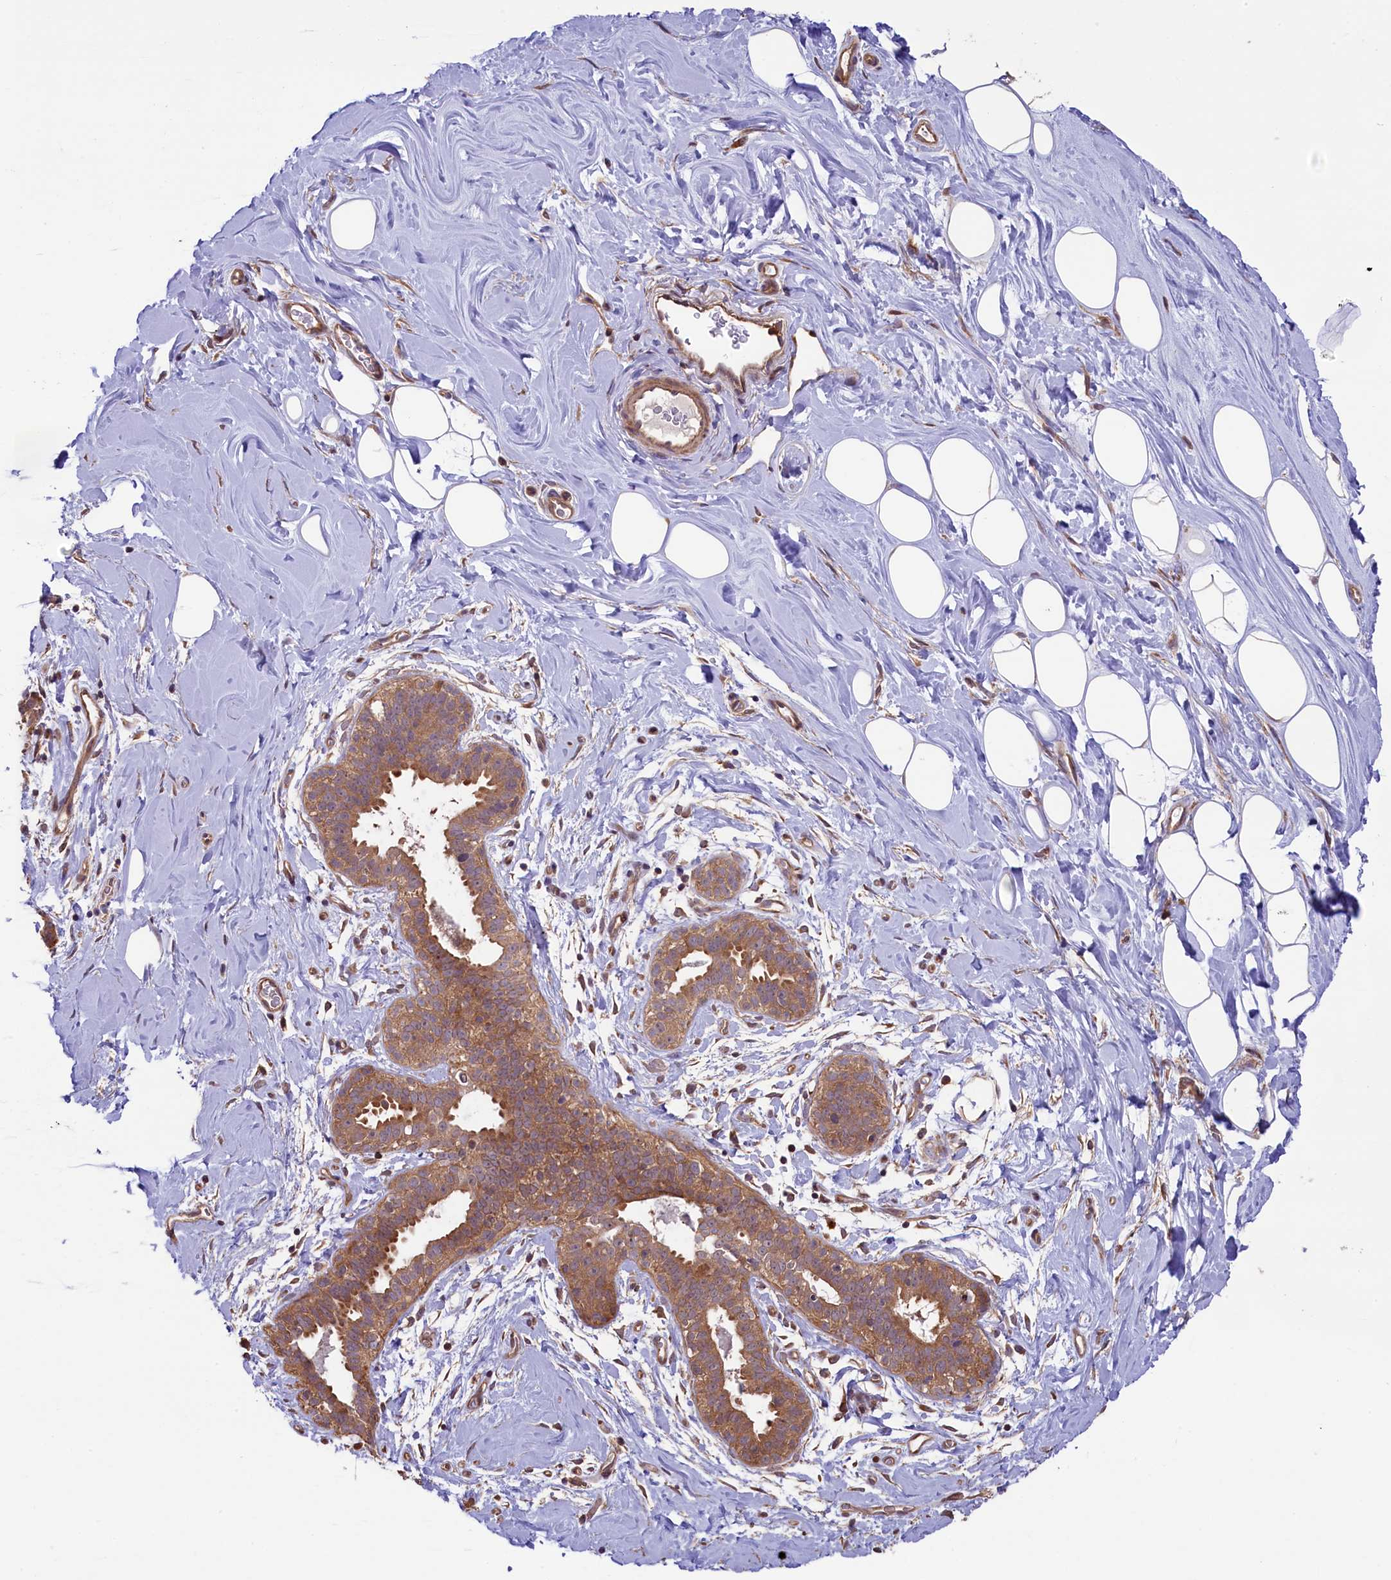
{"staining": {"intensity": "negative", "quantity": "none", "location": "none"}, "tissue": "adipose tissue", "cell_type": "Adipocytes", "image_type": "normal", "snomed": [{"axis": "morphology", "description": "Normal tissue, NOS"}, {"axis": "topography", "description": "Breast"}], "caption": "IHC image of unremarkable adipose tissue stained for a protein (brown), which shows no positivity in adipocytes.", "gene": "RIC8A", "patient": {"sex": "female", "age": 26}}